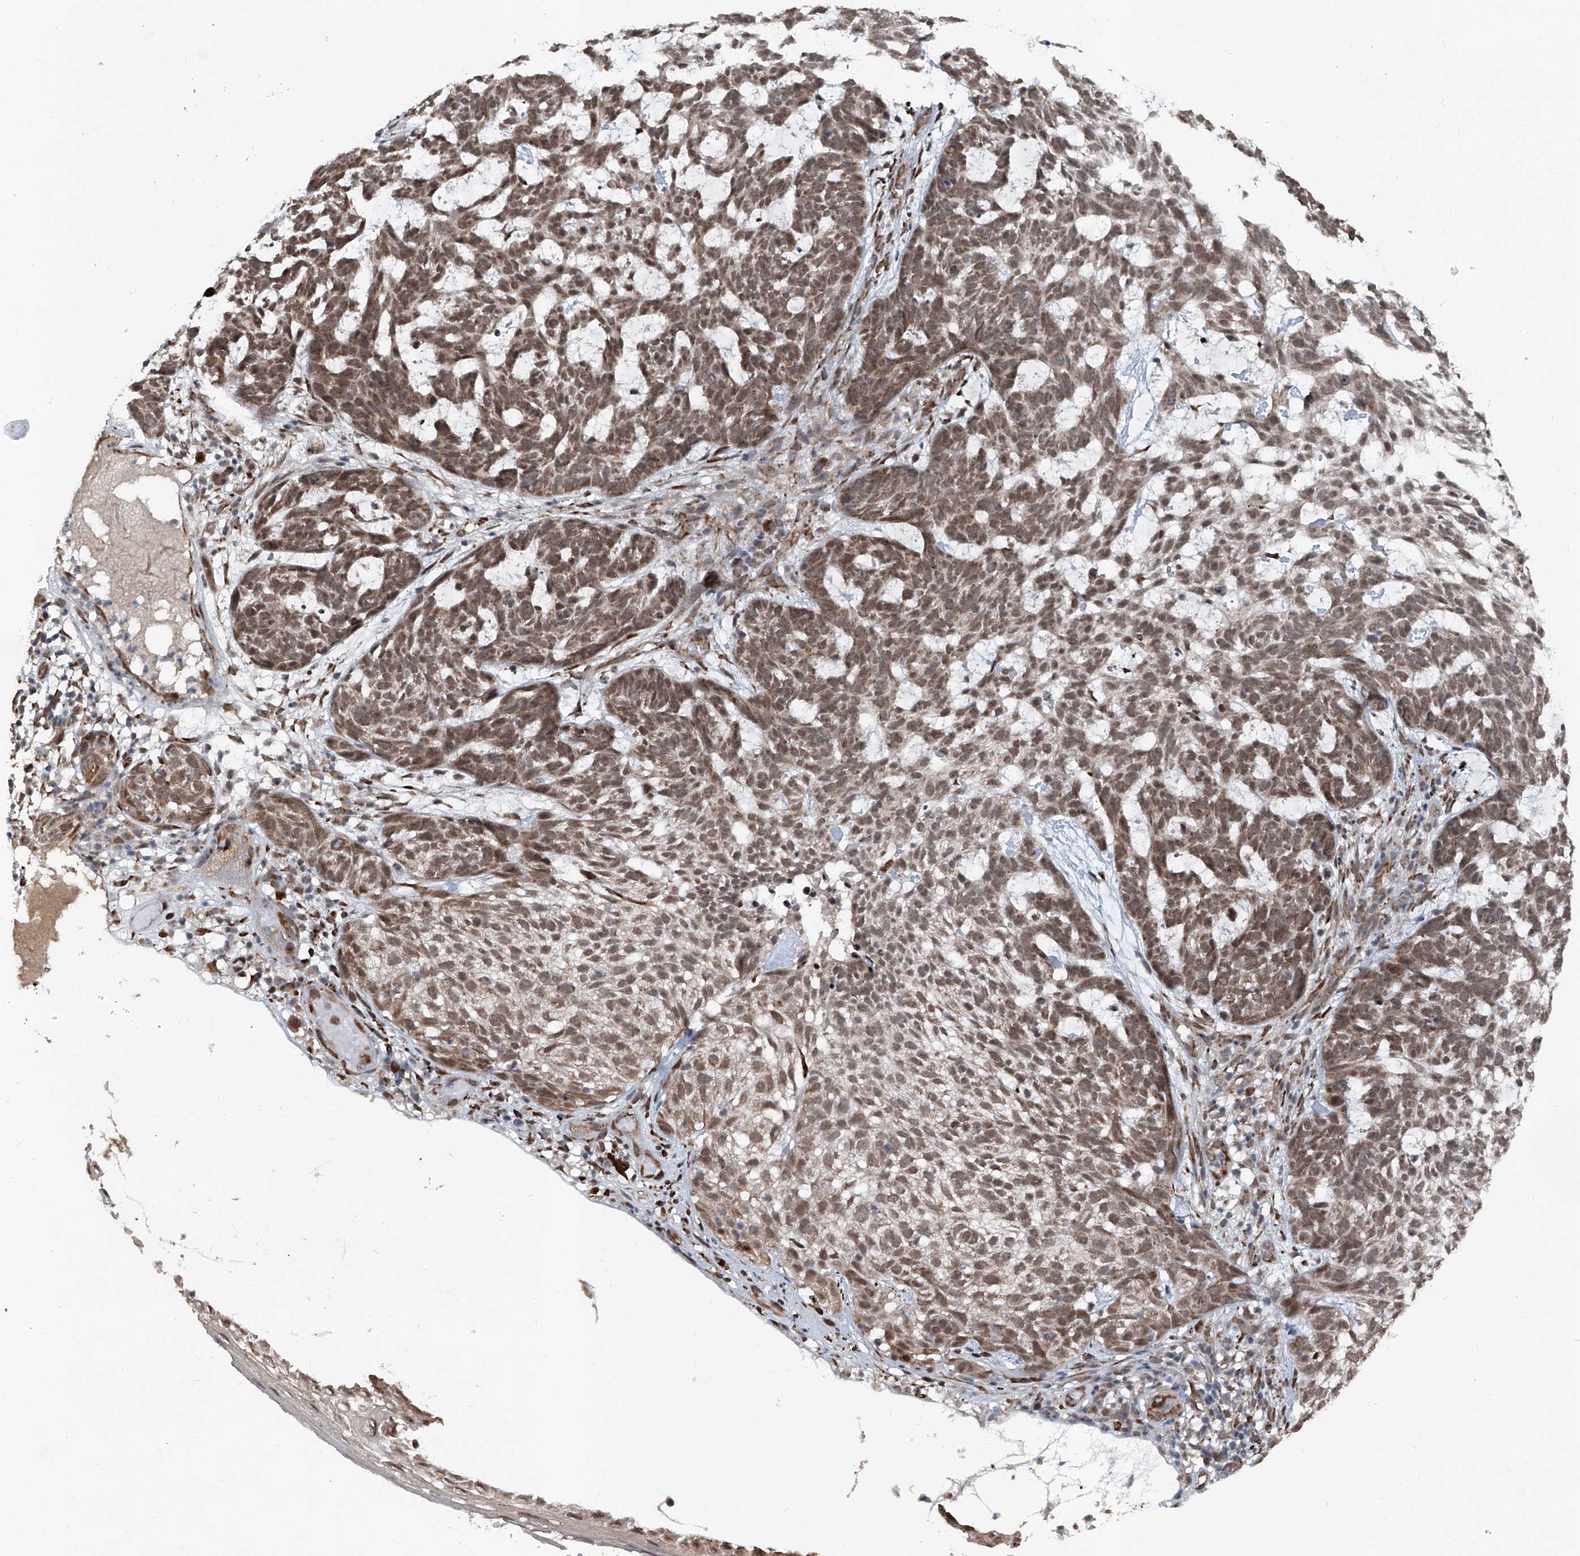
{"staining": {"intensity": "moderate", "quantity": ">75%", "location": "cytoplasmic/membranous,nuclear"}, "tissue": "skin cancer", "cell_type": "Tumor cells", "image_type": "cancer", "snomed": [{"axis": "morphology", "description": "Basal cell carcinoma"}, {"axis": "topography", "description": "Skin"}], "caption": "Immunohistochemical staining of human skin basal cell carcinoma displays moderate cytoplasmic/membranous and nuclear protein positivity in about >75% of tumor cells. Using DAB (brown) and hematoxylin (blue) stains, captured at high magnification using brightfield microscopy.", "gene": "COA7", "patient": {"sex": "male", "age": 85}}